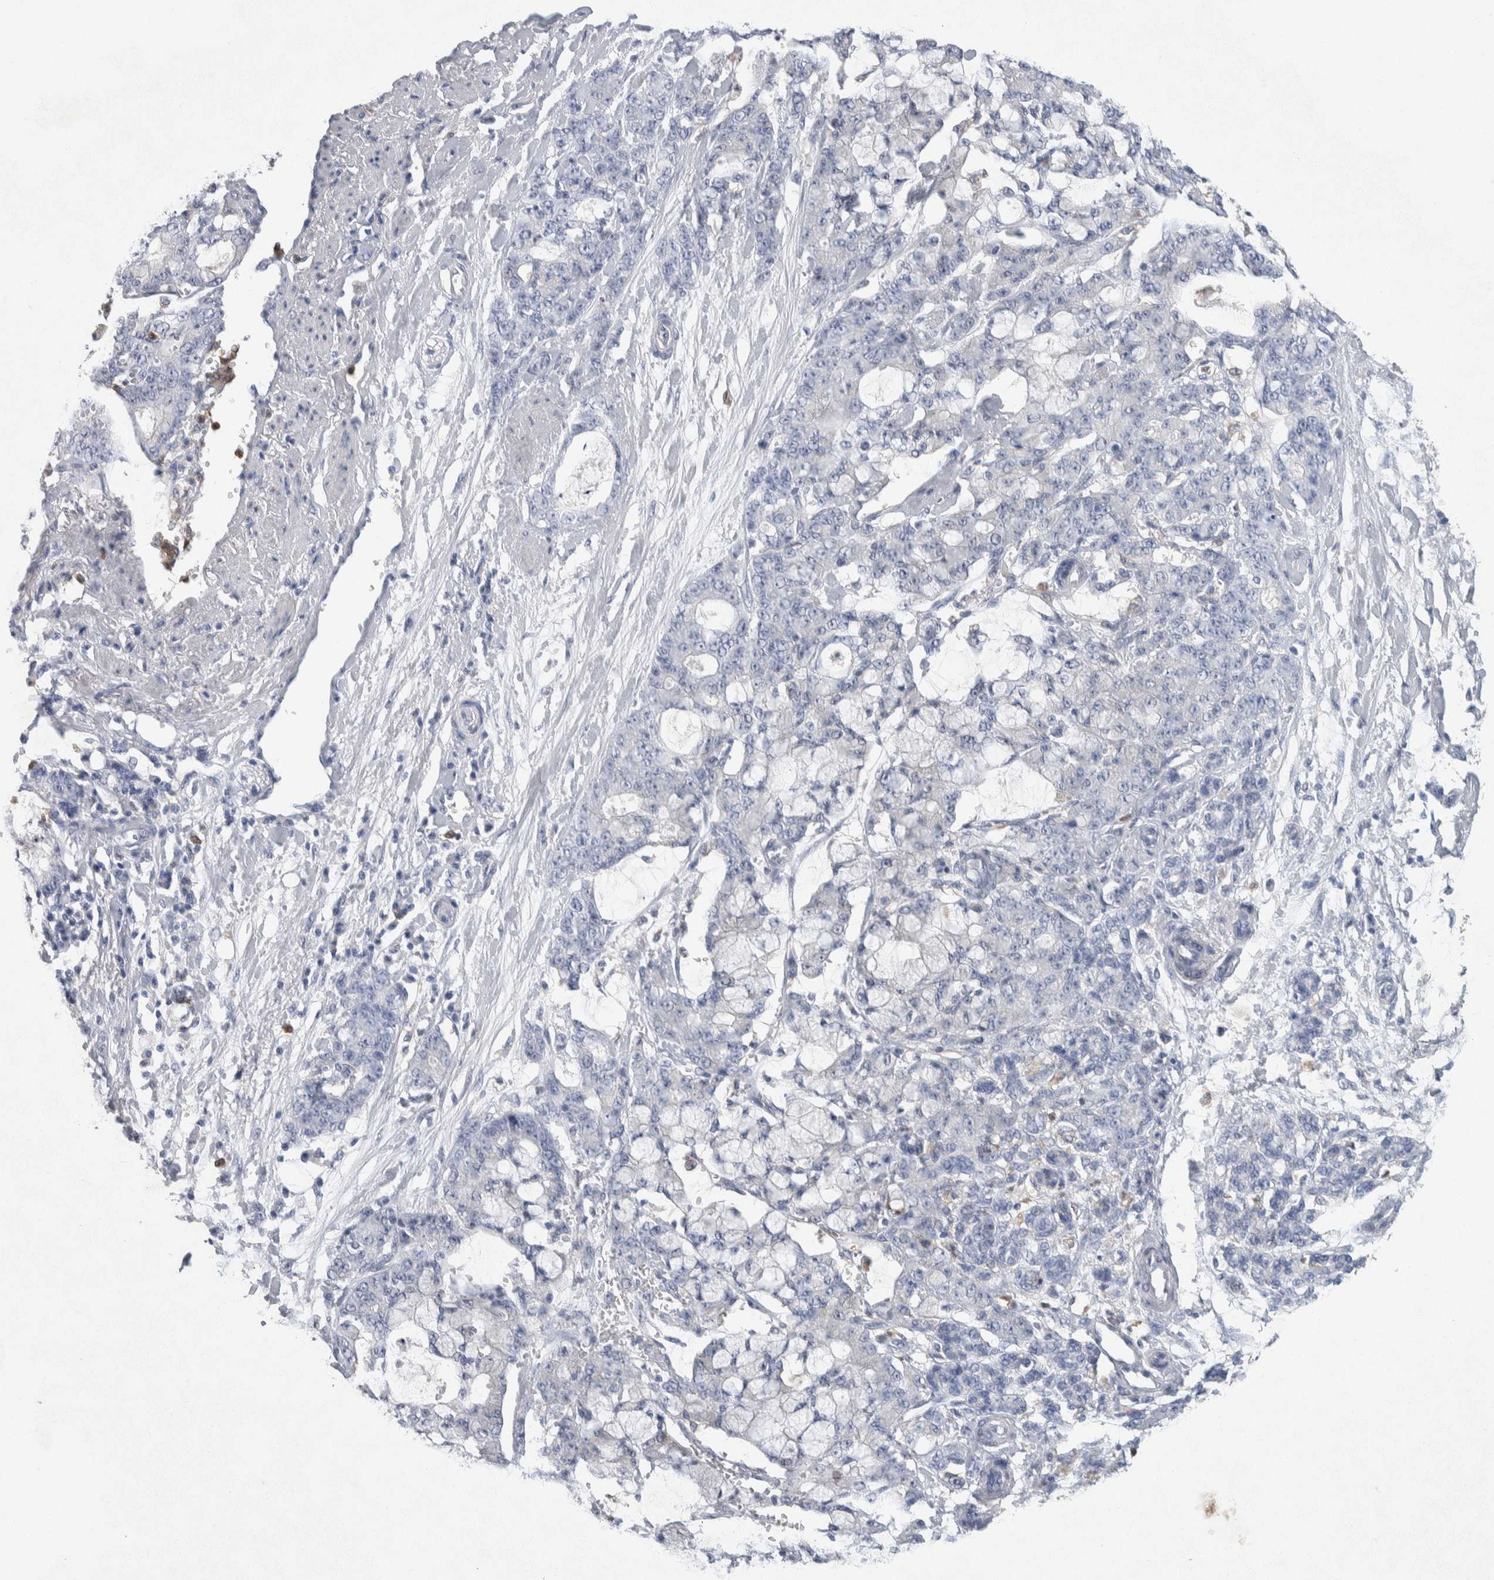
{"staining": {"intensity": "negative", "quantity": "none", "location": "none"}, "tissue": "pancreatic cancer", "cell_type": "Tumor cells", "image_type": "cancer", "snomed": [{"axis": "morphology", "description": "Adenocarcinoma, NOS"}, {"axis": "topography", "description": "Pancreas"}], "caption": "Immunohistochemical staining of pancreatic adenocarcinoma exhibits no significant staining in tumor cells. The staining is performed using DAB (3,3'-diaminobenzidine) brown chromogen with nuclei counter-stained in using hematoxylin.", "gene": "NCF2", "patient": {"sex": "female", "age": 73}}